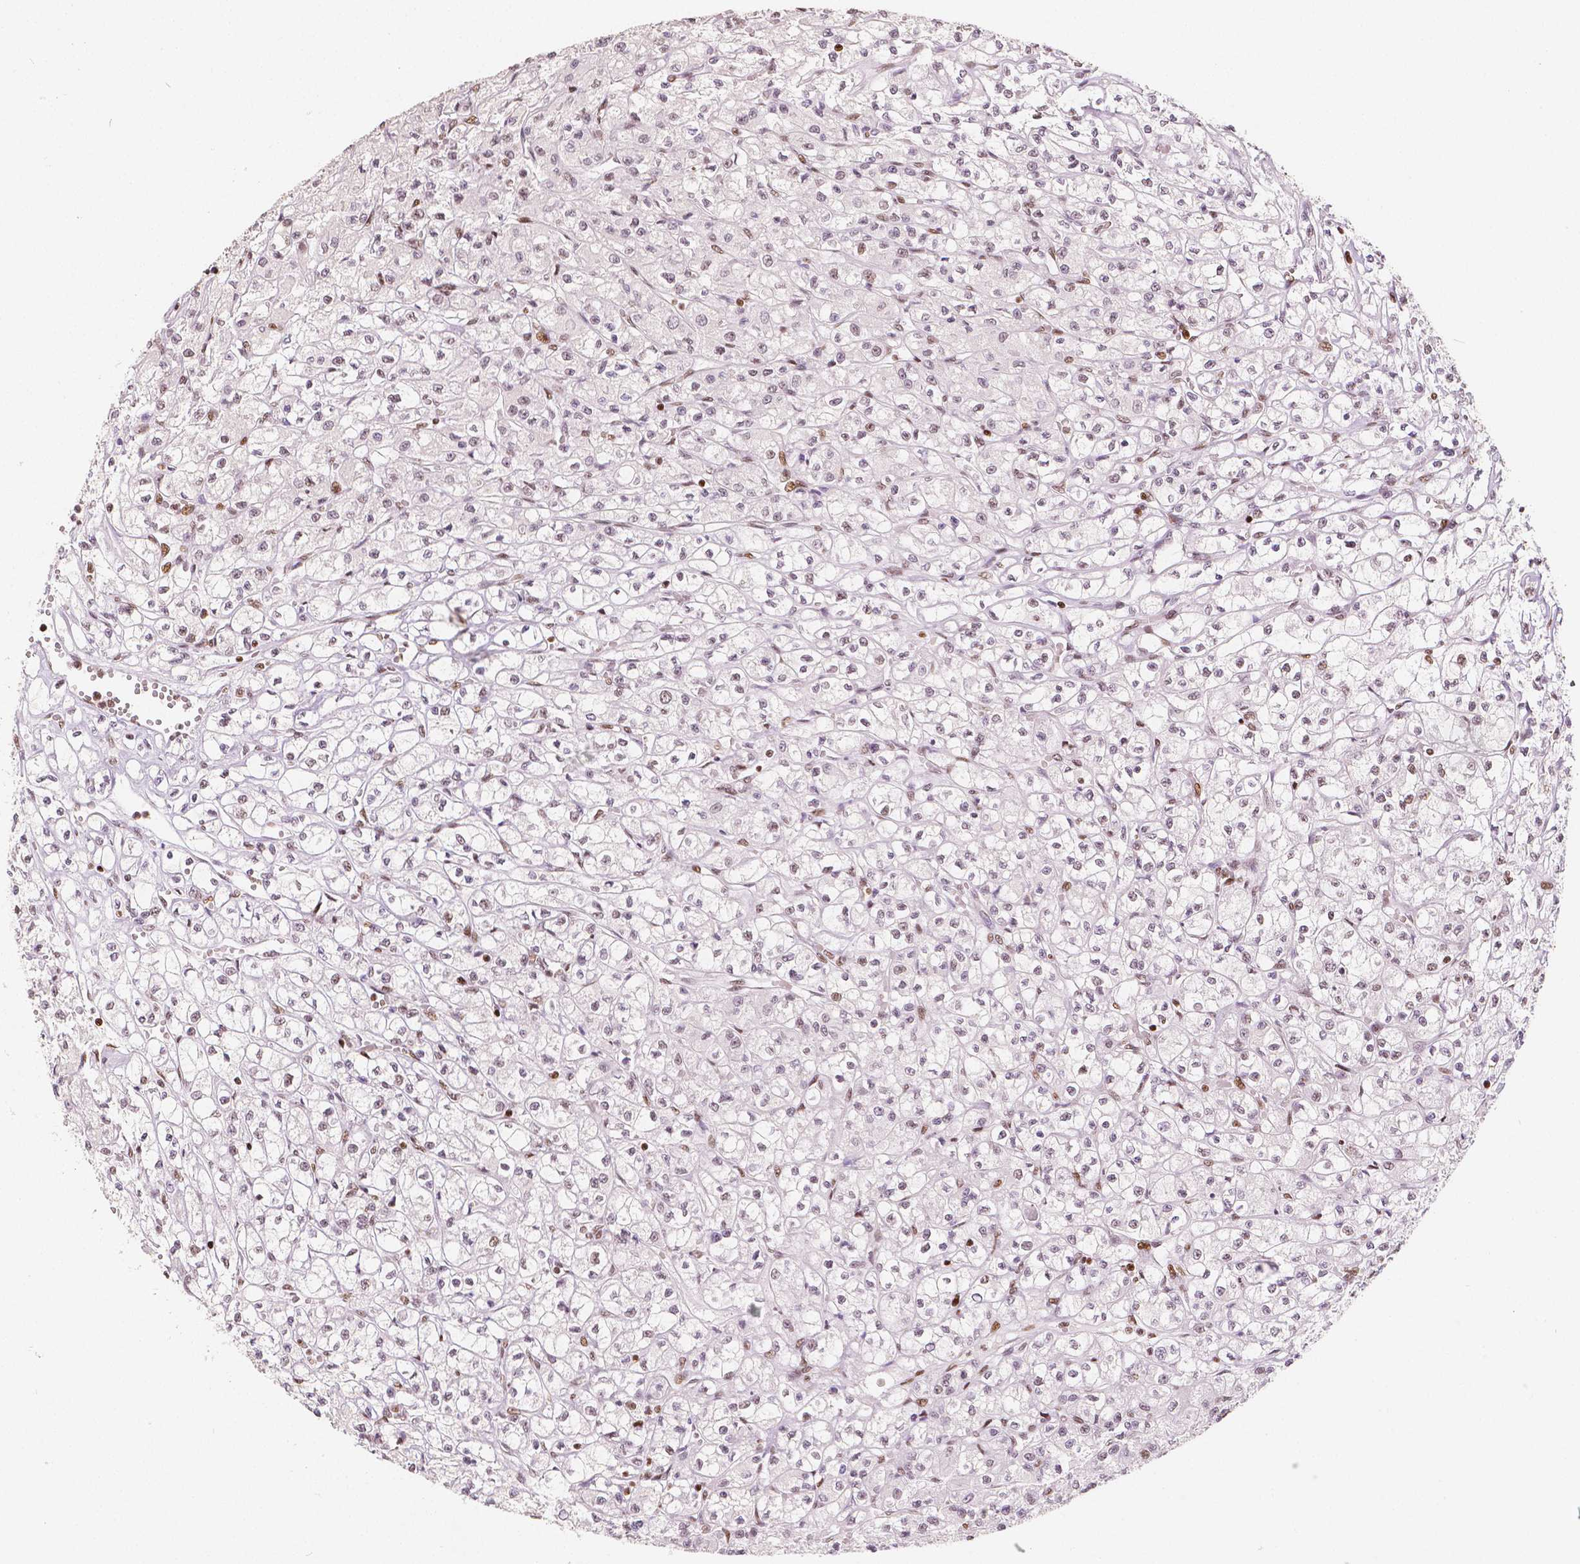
{"staining": {"intensity": "negative", "quantity": "none", "location": "none"}, "tissue": "renal cancer", "cell_type": "Tumor cells", "image_type": "cancer", "snomed": [{"axis": "morphology", "description": "Adenocarcinoma, NOS"}, {"axis": "topography", "description": "Kidney"}], "caption": "This photomicrograph is of adenocarcinoma (renal) stained with immunohistochemistry to label a protein in brown with the nuclei are counter-stained blue. There is no expression in tumor cells.", "gene": "HDAC1", "patient": {"sex": "female", "age": 70}}